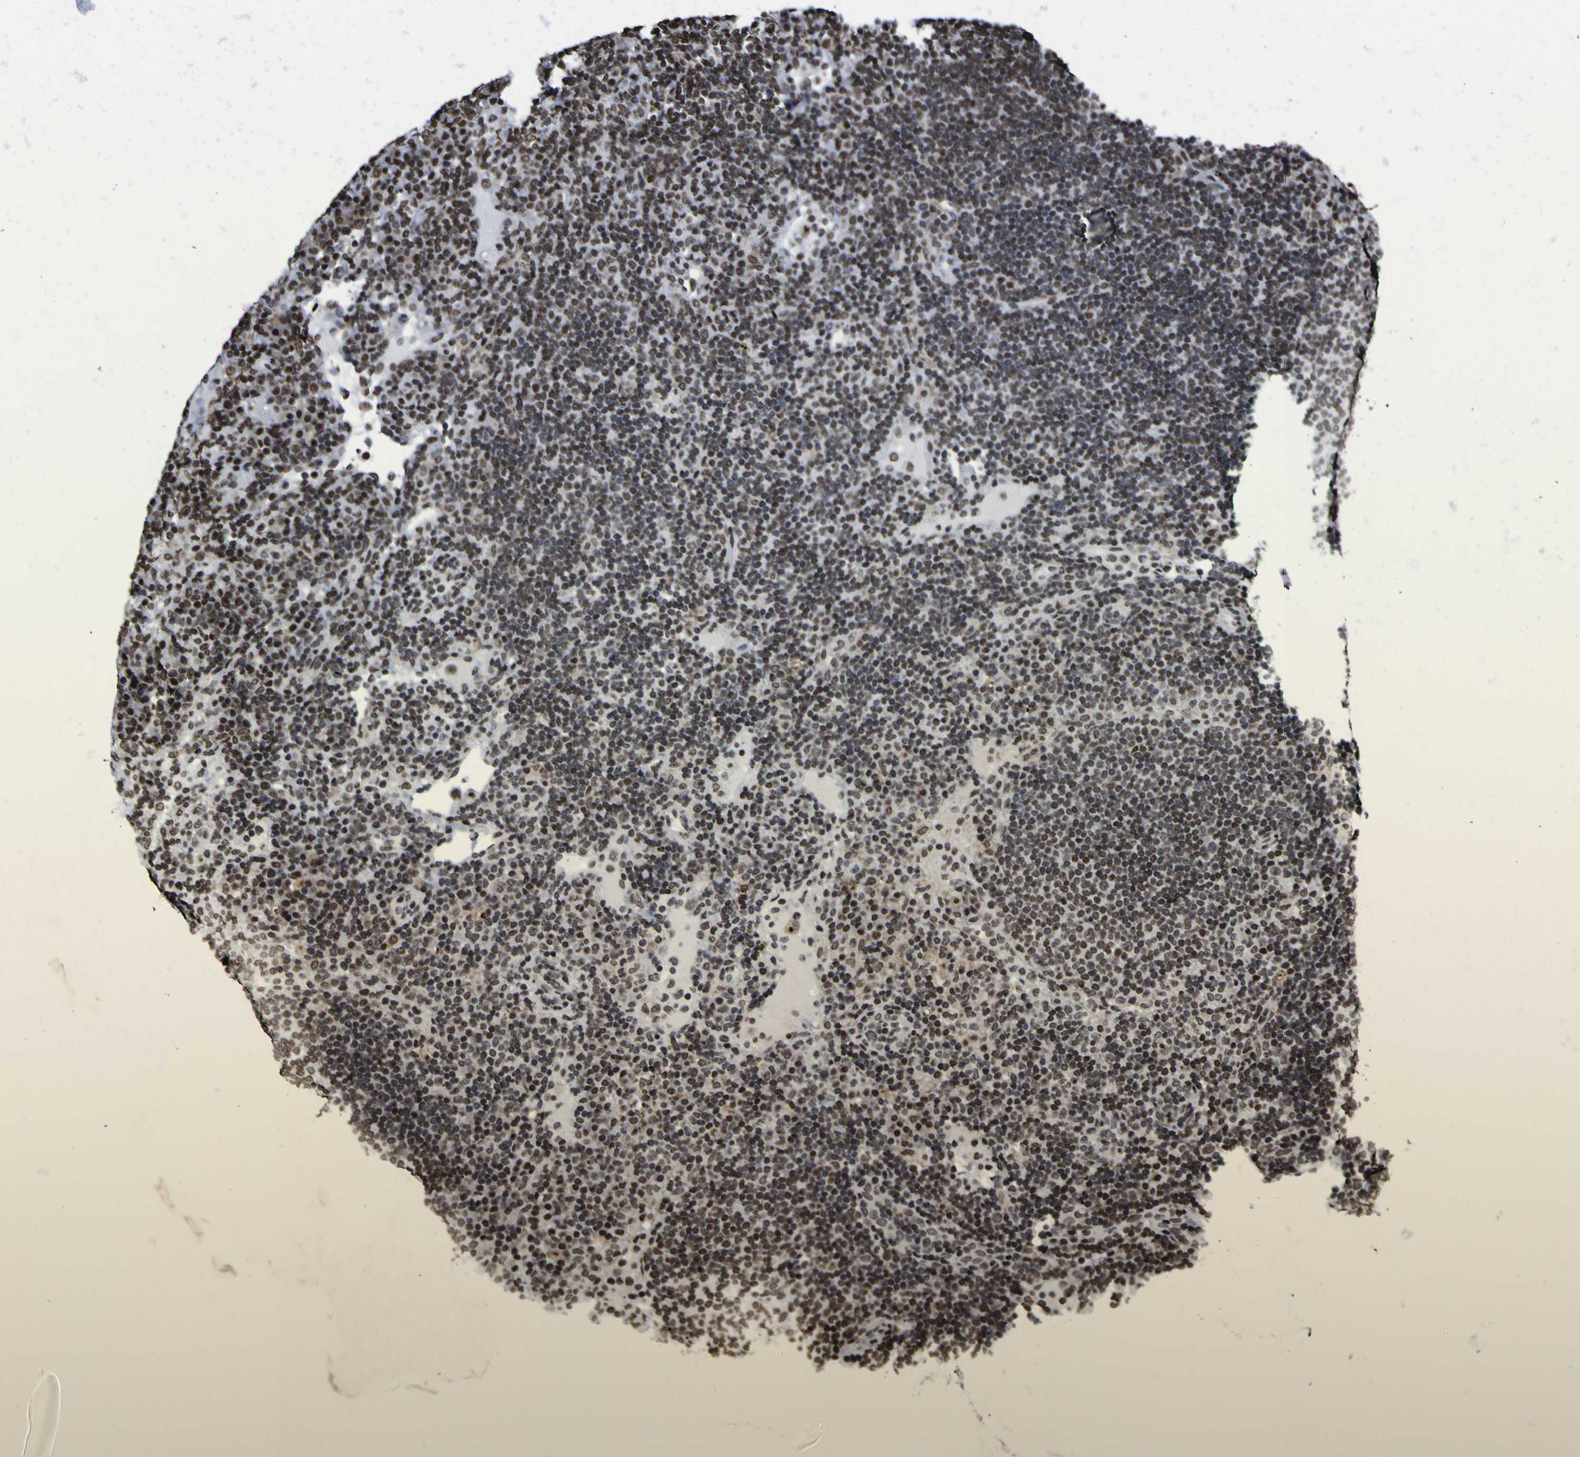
{"staining": {"intensity": "strong", "quantity": "25%-75%", "location": "nuclear"}, "tissue": "lymph node", "cell_type": "Germinal center cells", "image_type": "normal", "snomed": [{"axis": "morphology", "description": "Normal tissue, NOS"}, {"axis": "topography", "description": "Lymph node"}], "caption": "Immunohistochemistry (IHC) of normal human lymph node shows high levels of strong nuclear expression in approximately 25%-75% of germinal center cells.", "gene": "PIAS1", "patient": {"sex": "female", "age": 53}}